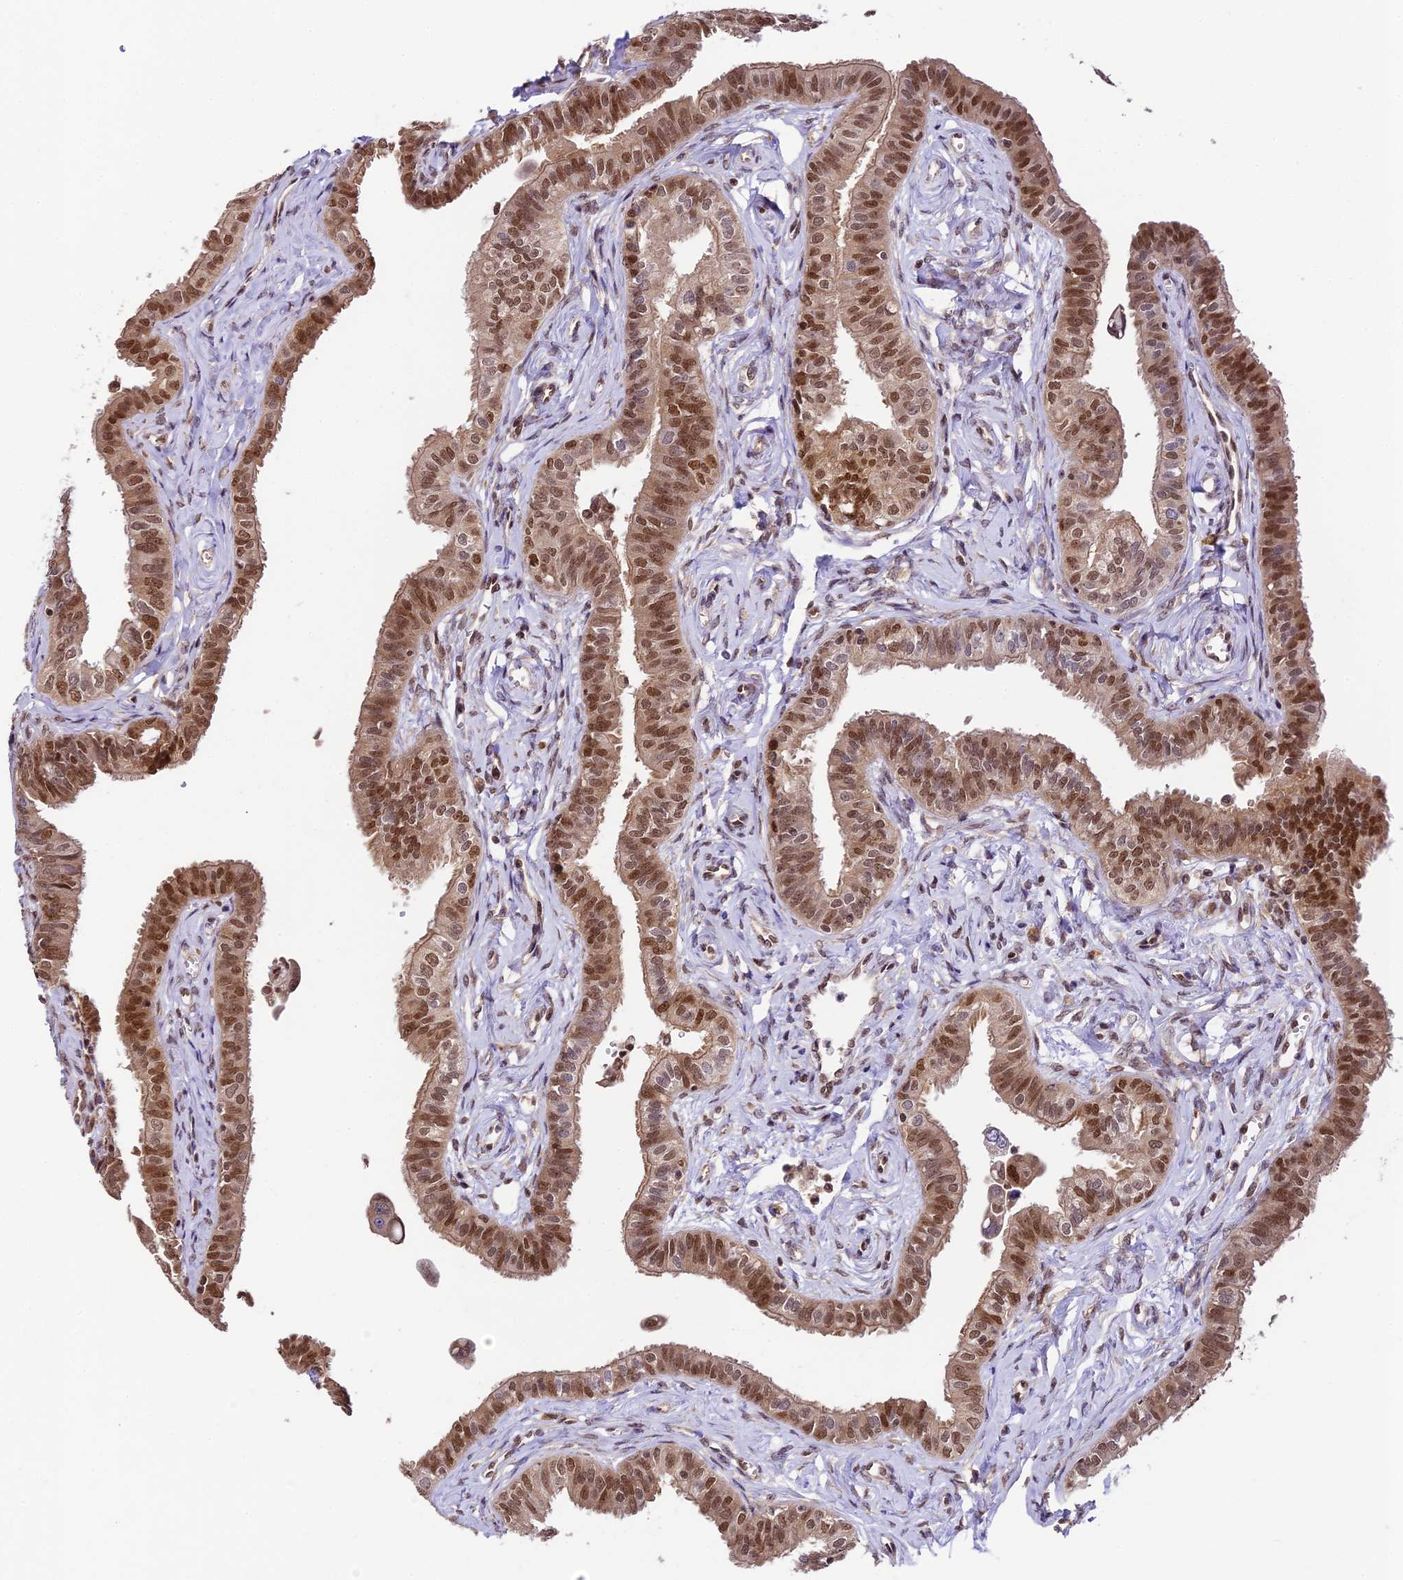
{"staining": {"intensity": "moderate", "quantity": ">75%", "location": "cytoplasmic/membranous,nuclear"}, "tissue": "fallopian tube", "cell_type": "Glandular cells", "image_type": "normal", "snomed": [{"axis": "morphology", "description": "Normal tissue, NOS"}, {"axis": "morphology", "description": "Carcinoma, NOS"}, {"axis": "topography", "description": "Fallopian tube"}, {"axis": "topography", "description": "Ovary"}], "caption": "This photomicrograph demonstrates IHC staining of unremarkable human fallopian tube, with medium moderate cytoplasmic/membranous,nuclear expression in approximately >75% of glandular cells.", "gene": "TRIM22", "patient": {"sex": "female", "age": 59}}